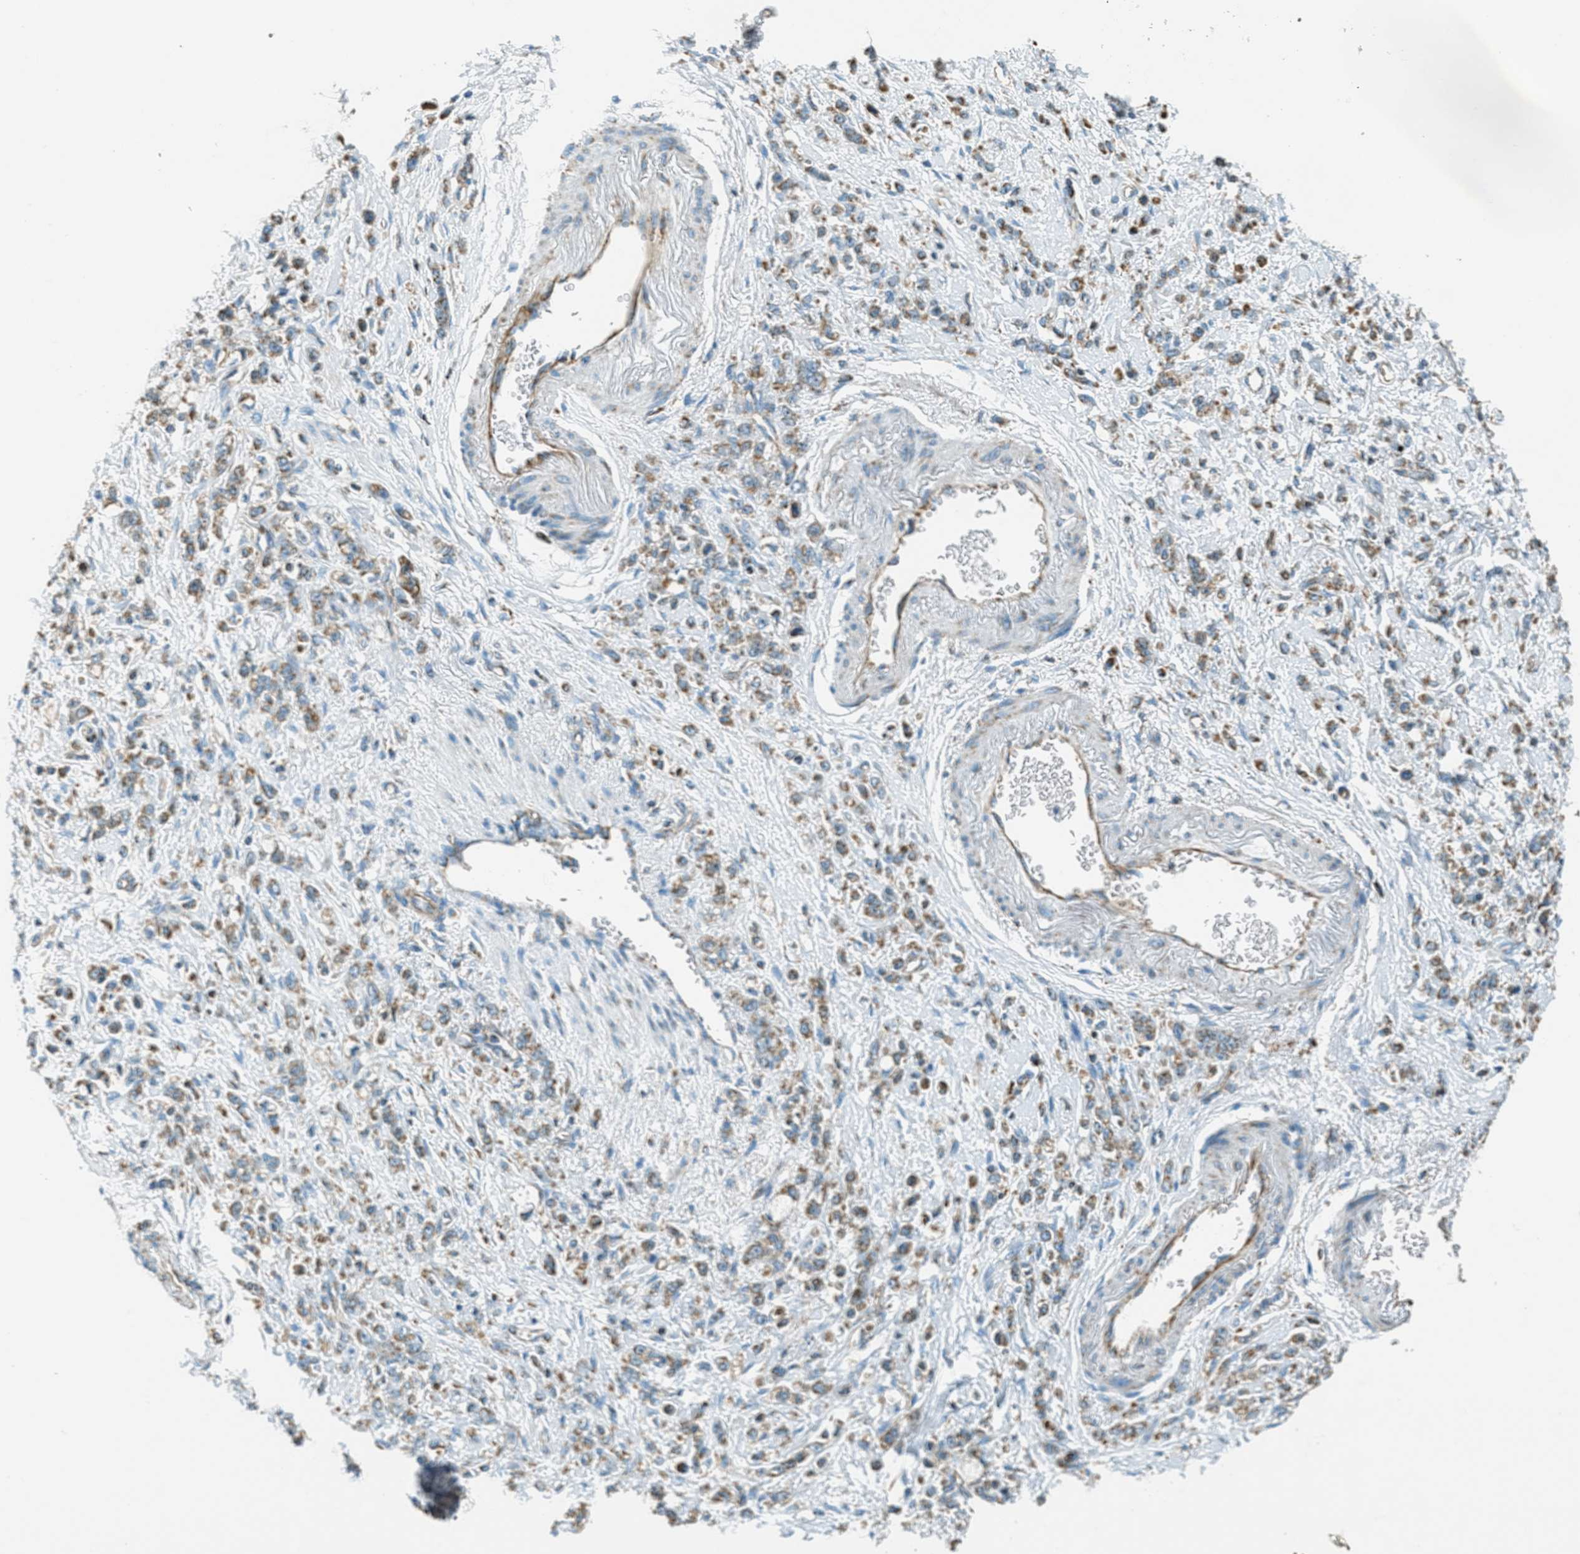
{"staining": {"intensity": "moderate", "quantity": ">75%", "location": "cytoplasmic/membranous"}, "tissue": "stomach cancer", "cell_type": "Tumor cells", "image_type": "cancer", "snomed": [{"axis": "morphology", "description": "Normal tissue, NOS"}, {"axis": "morphology", "description": "Adenocarcinoma, NOS"}, {"axis": "topography", "description": "Stomach"}], "caption": "An immunohistochemistry micrograph of tumor tissue is shown. Protein staining in brown highlights moderate cytoplasmic/membranous positivity in stomach cancer within tumor cells.", "gene": "CHST15", "patient": {"sex": "male", "age": 82}}